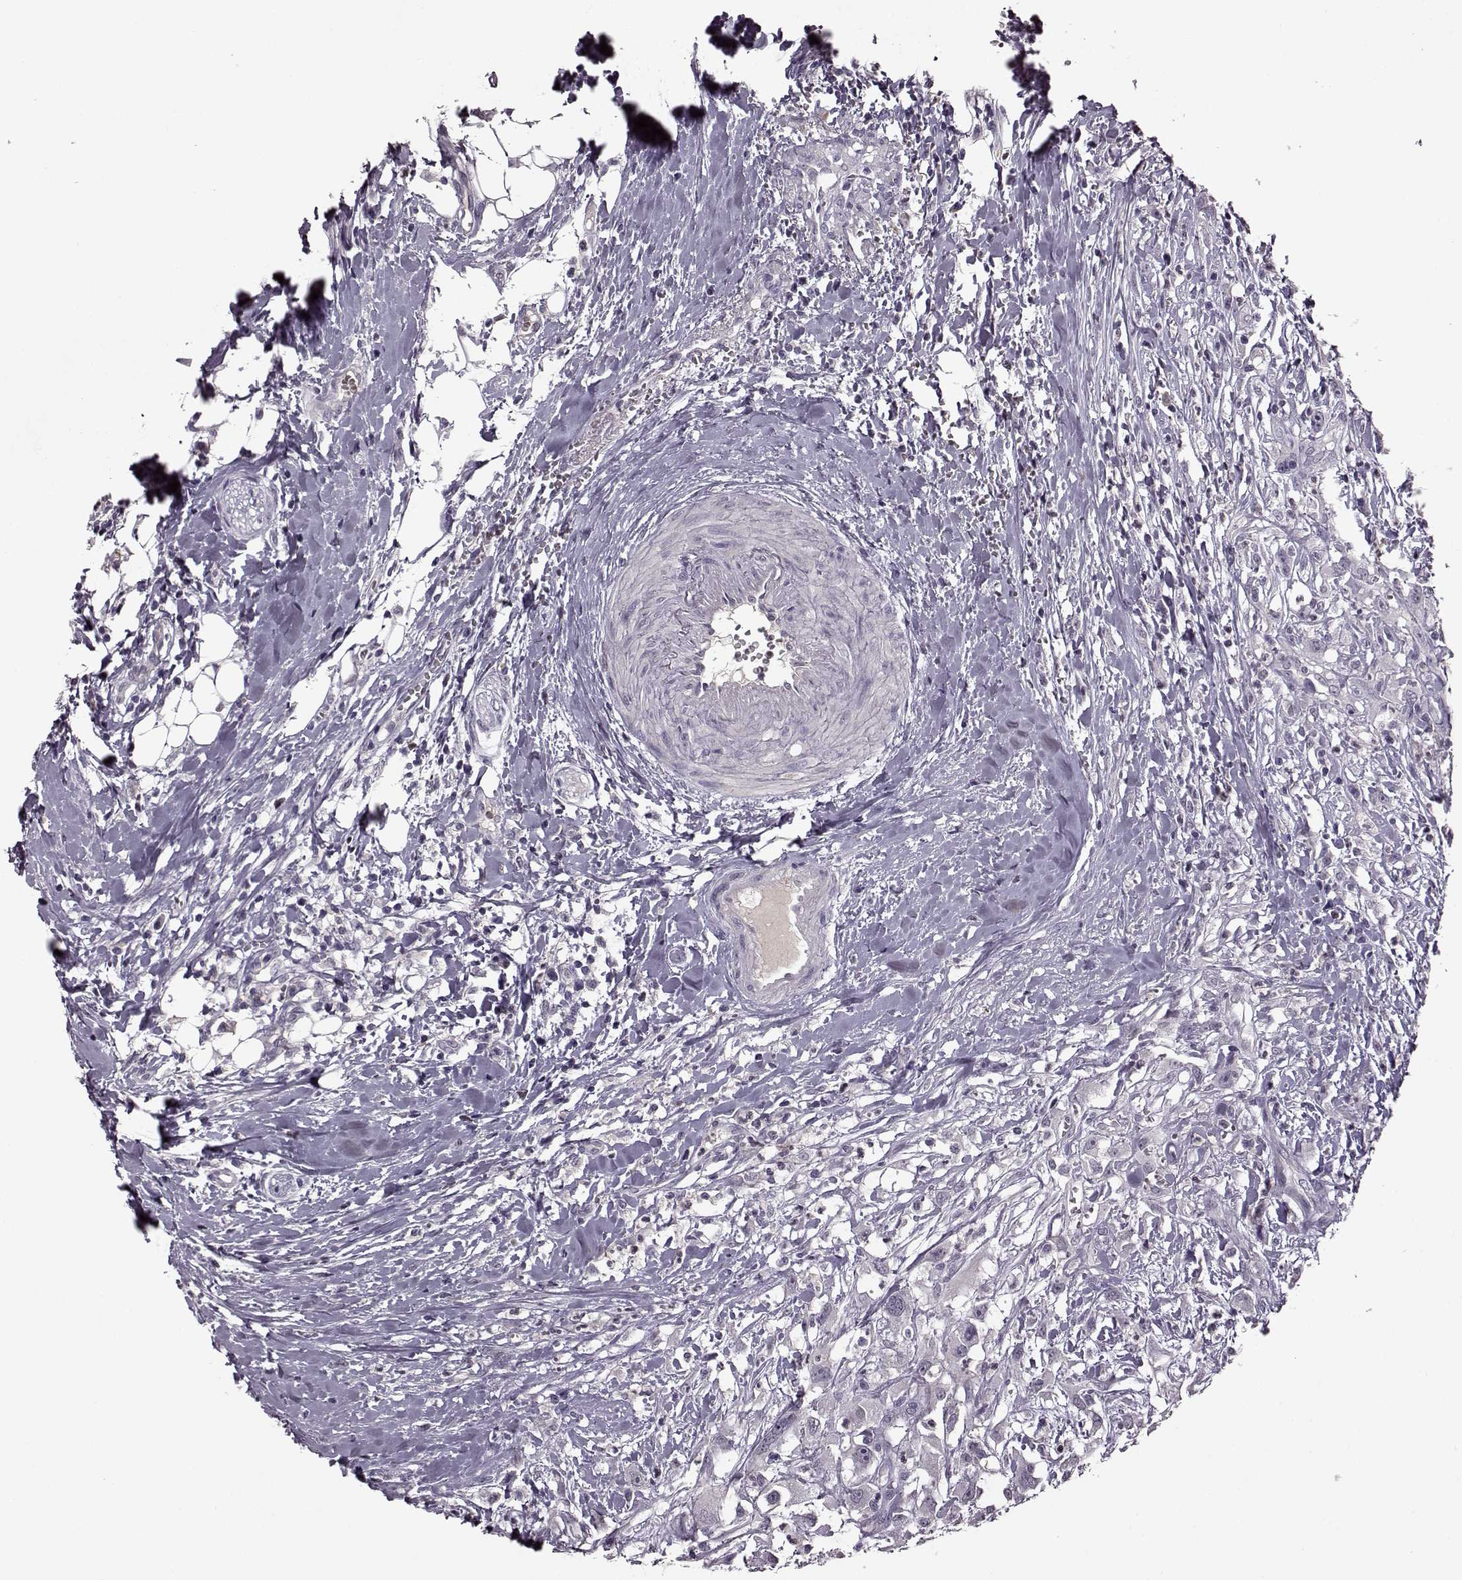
{"staining": {"intensity": "negative", "quantity": "none", "location": "none"}, "tissue": "head and neck cancer", "cell_type": "Tumor cells", "image_type": "cancer", "snomed": [{"axis": "morphology", "description": "Squamous cell carcinoma, NOS"}, {"axis": "morphology", "description": "Squamous cell carcinoma, metastatic, NOS"}, {"axis": "topography", "description": "Oral tissue"}, {"axis": "topography", "description": "Head-Neck"}], "caption": "Immunohistochemical staining of squamous cell carcinoma (head and neck) reveals no significant expression in tumor cells.", "gene": "CNGA3", "patient": {"sex": "female", "age": 85}}